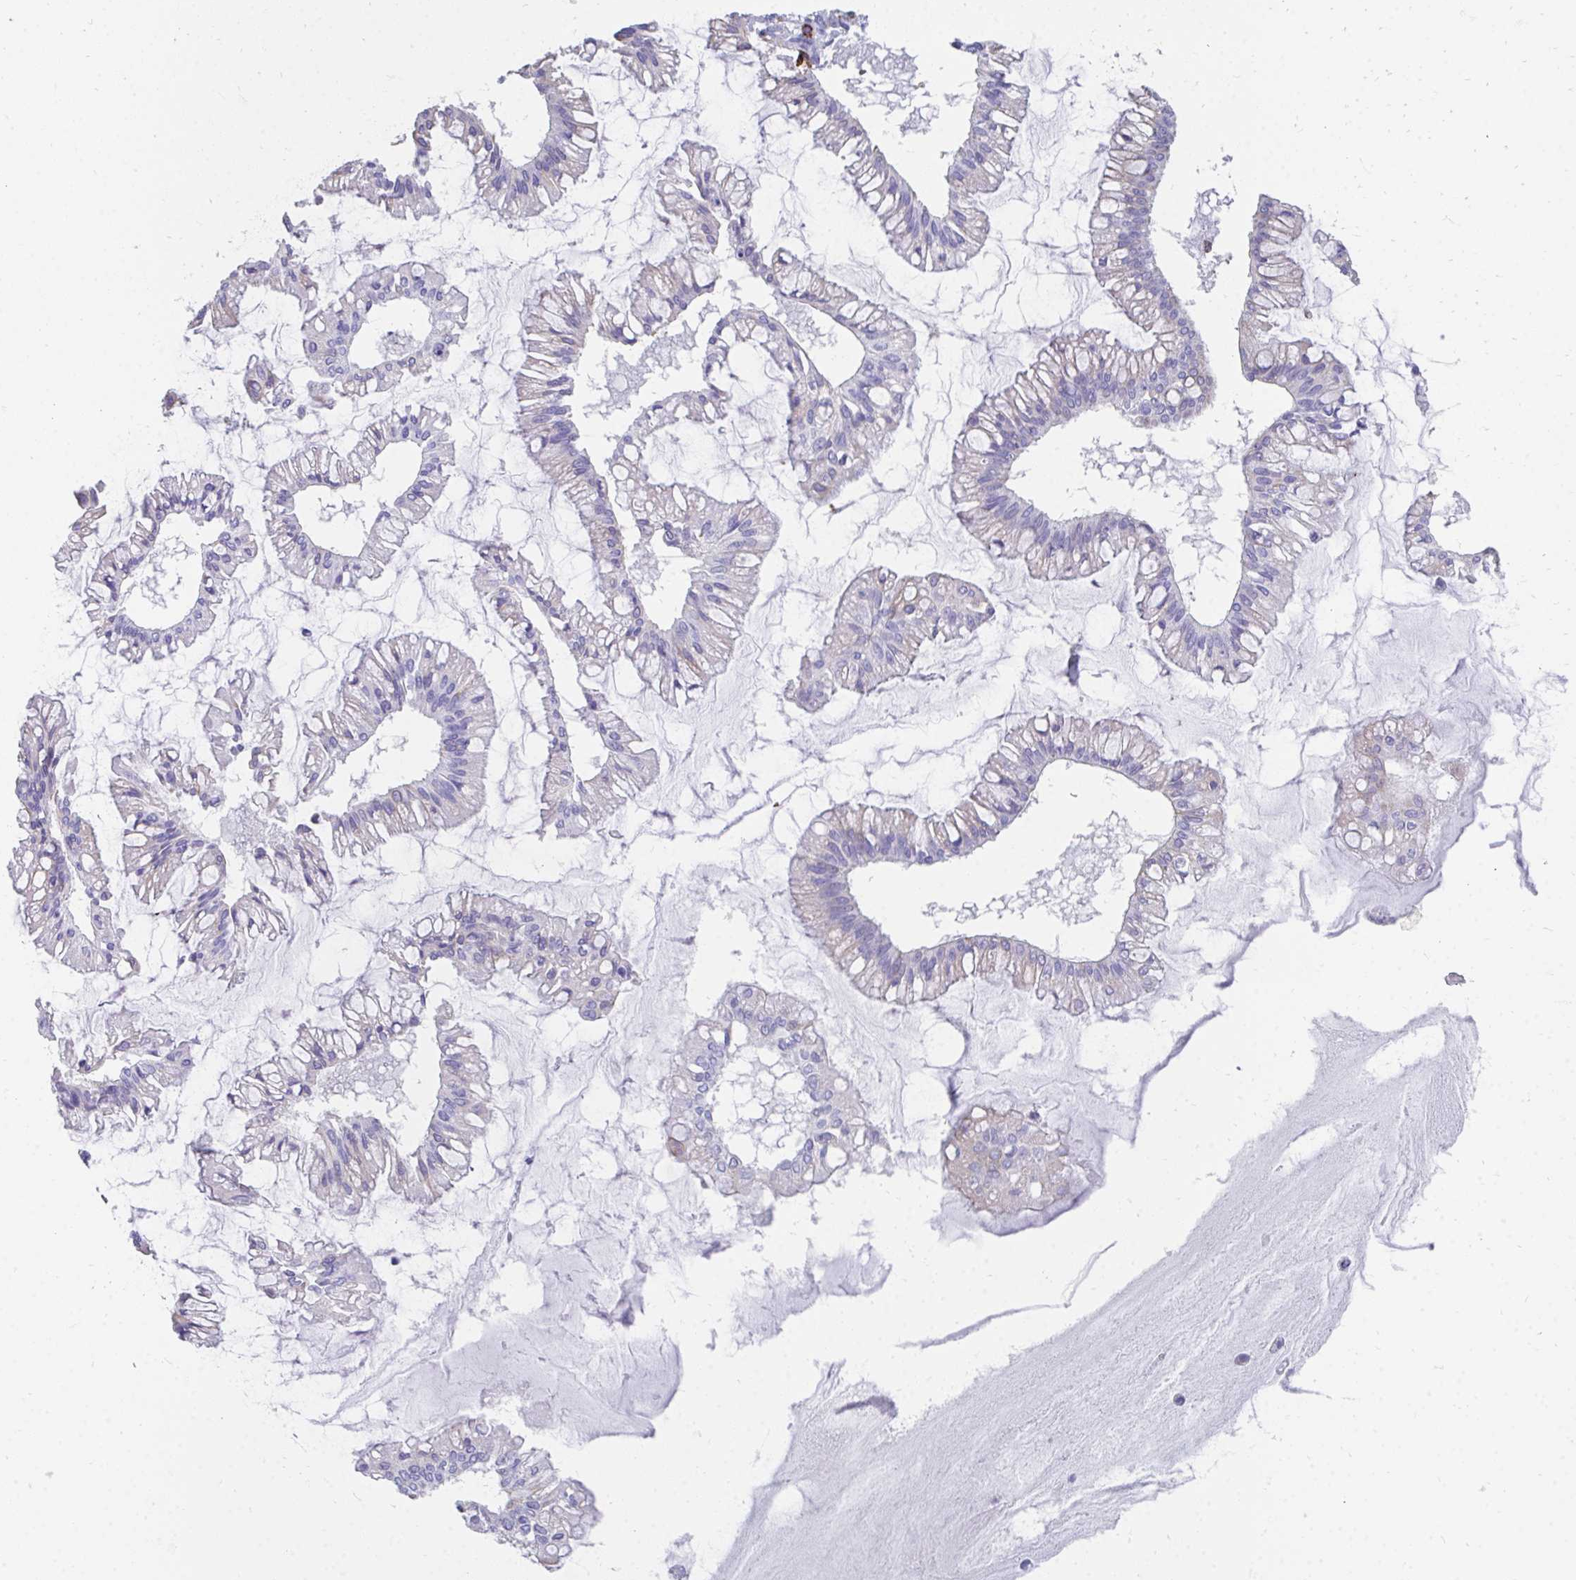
{"staining": {"intensity": "negative", "quantity": "none", "location": "none"}, "tissue": "ovarian cancer", "cell_type": "Tumor cells", "image_type": "cancer", "snomed": [{"axis": "morphology", "description": "Cystadenocarcinoma, mucinous, NOS"}, {"axis": "topography", "description": "Ovary"}], "caption": "An immunohistochemistry image of ovarian cancer (mucinous cystadenocarcinoma) is shown. There is no staining in tumor cells of ovarian cancer (mucinous cystadenocarcinoma).", "gene": "CD163", "patient": {"sex": "female", "age": 73}}